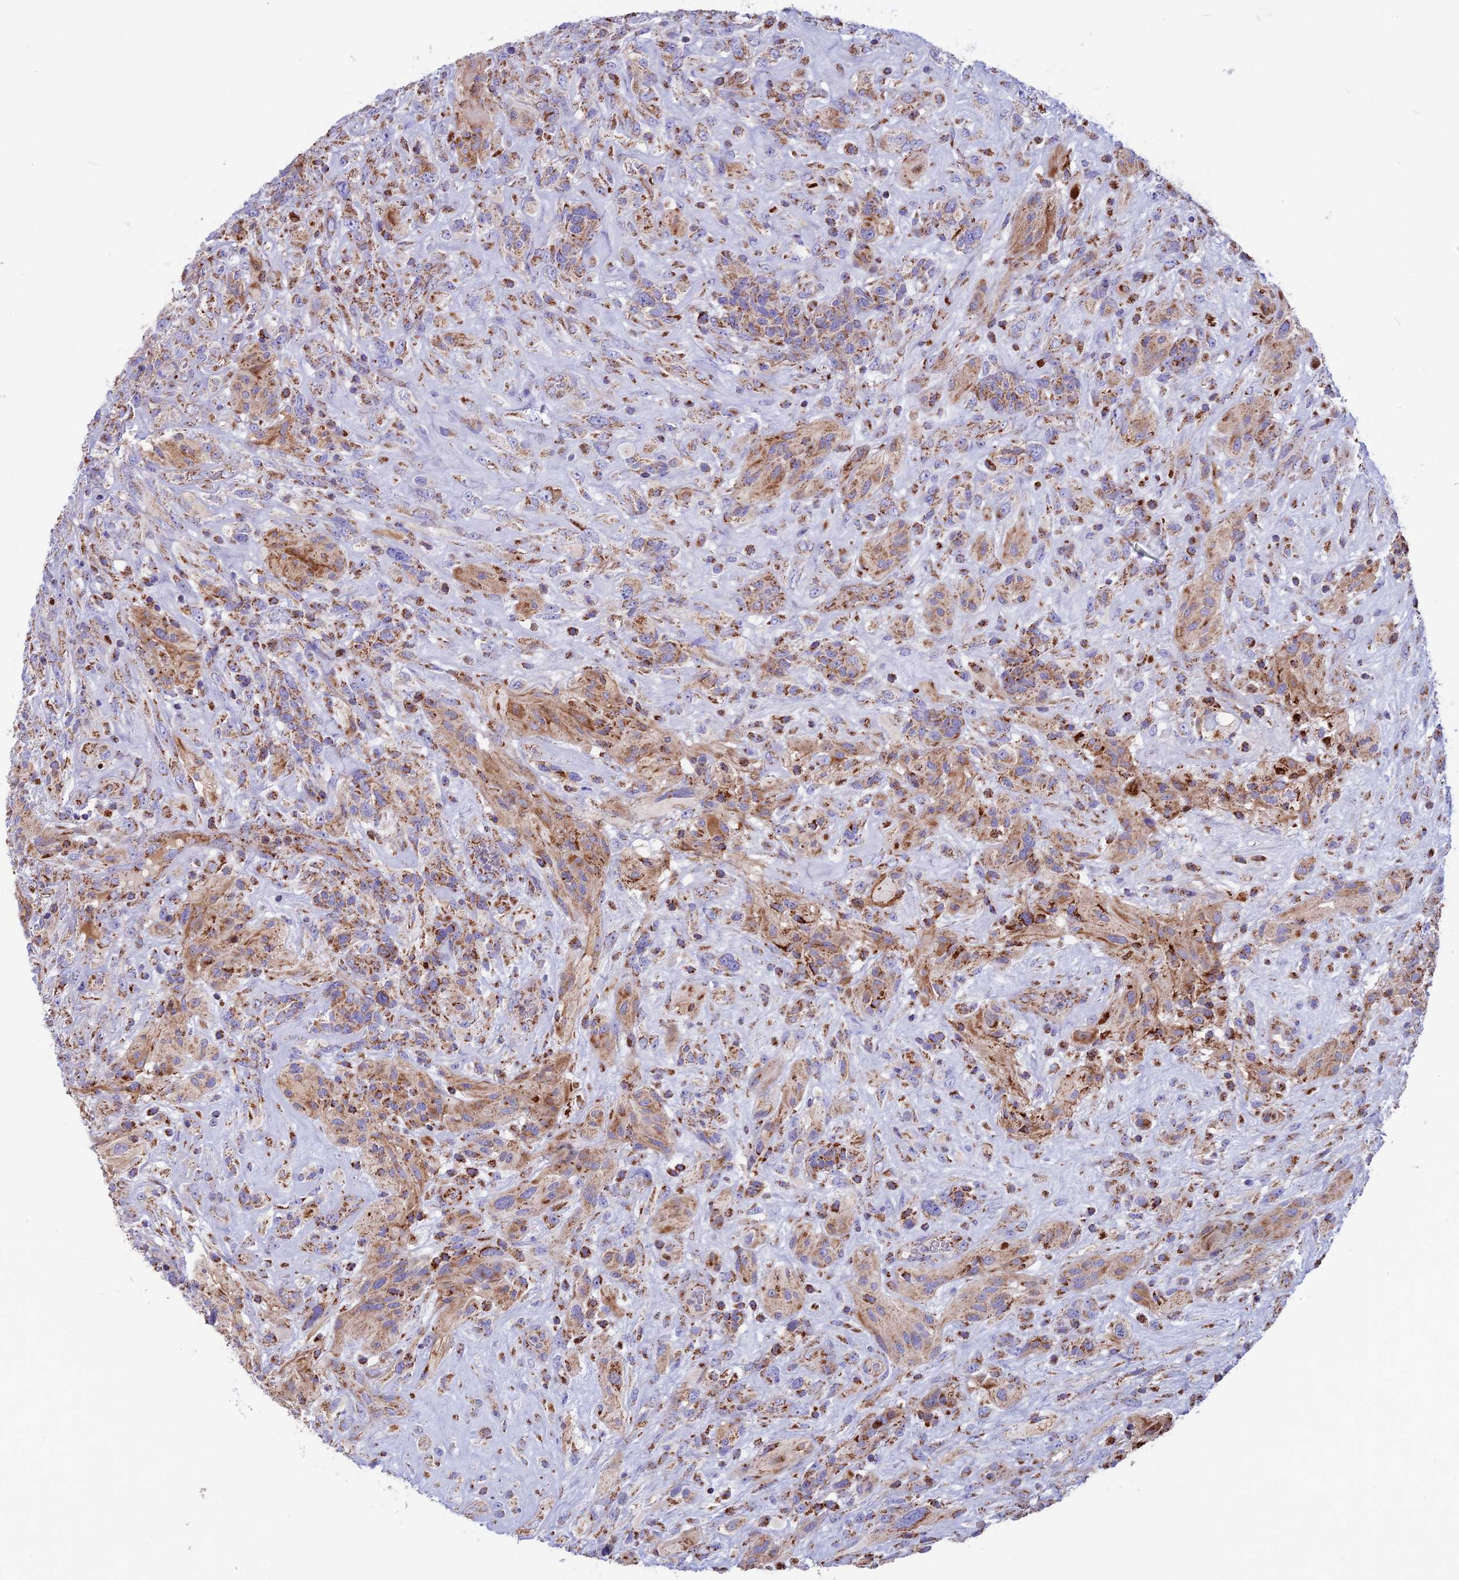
{"staining": {"intensity": "moderate", "quantity": "25%-75%", "location": "cytoplasmic/membranous"}, "tissue": "glioma", "cell_type": "Tumor cells", "image_type": "cancer", "snomed": [{"axis": "morphology", "description": "Glioma, malignant, High grade"}, {"axis": "topography", "description": "Brain"}], "caption": "Approximately 25%-75% of tumor cells in malignant glioma (high-grade) reveal moderate cytoplasmic/membranous protein expression as visualized by brown immunohistochemical staining.", "gene": "CS", "patient": {"sex": "male", "age": 61}}